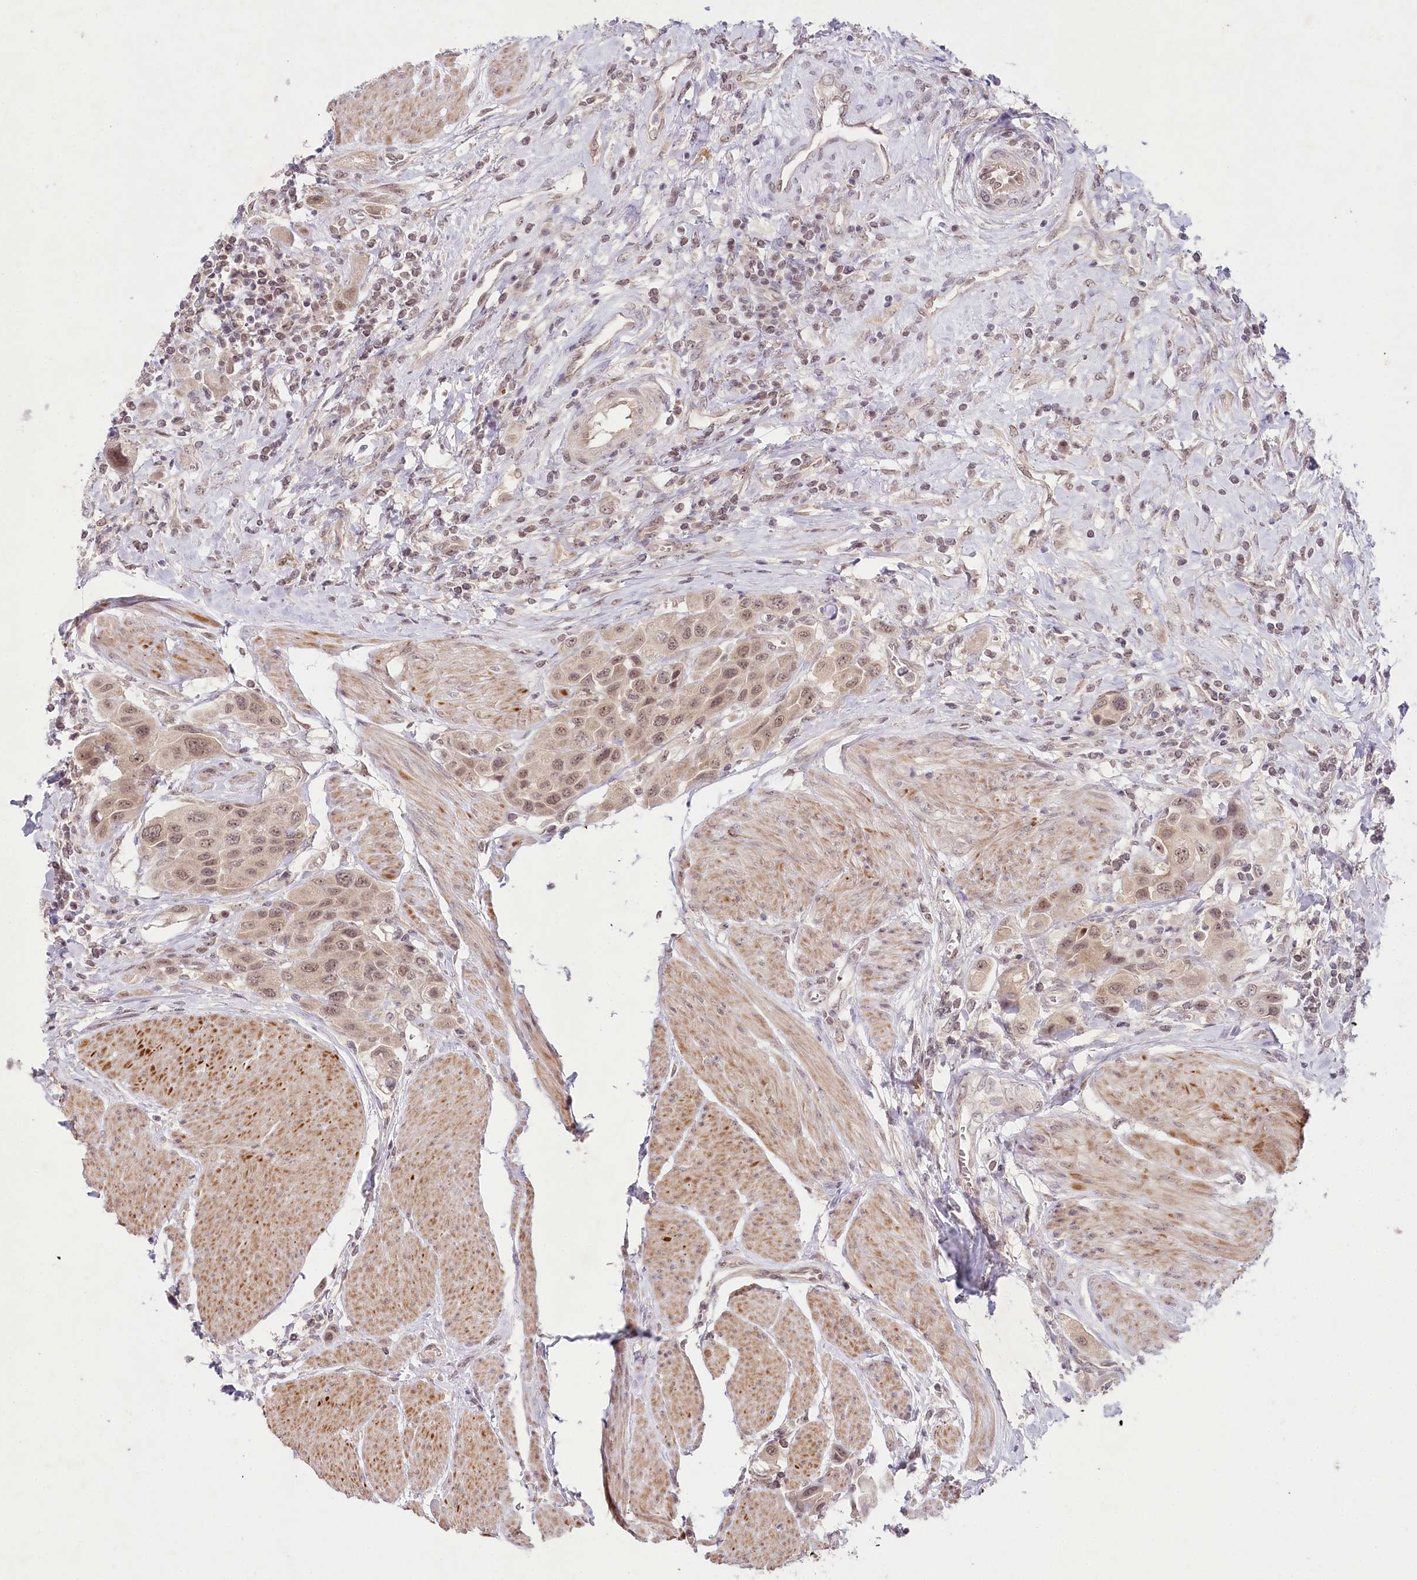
{"staining": {"intensity": "weak", "quantity": ">75%", "location": "nuclear"}, "tissue": "urothelial cancer", "cell_type": "Tumor cells", "image_type": "cancer", "snomed": [{"axis": "morphology", "description": "Urothelial carcinoma, High grade"}, {"axis": "topography", "description": "Urinary bladder"}], "caption": "Immunohistochemistry (IHC) staining of urothelial carcinoma (high-grade), which displays low levels of weak nuclear staining in approximately >75% of tumor cells indicating weak nuclear protein expression. The staining was performed using DAB (brown) for protein detection and nuclei were counterstained in hematoxylin (blue).", "gene": "AMTN", "patient": {"sex": "male", "age": 50}}